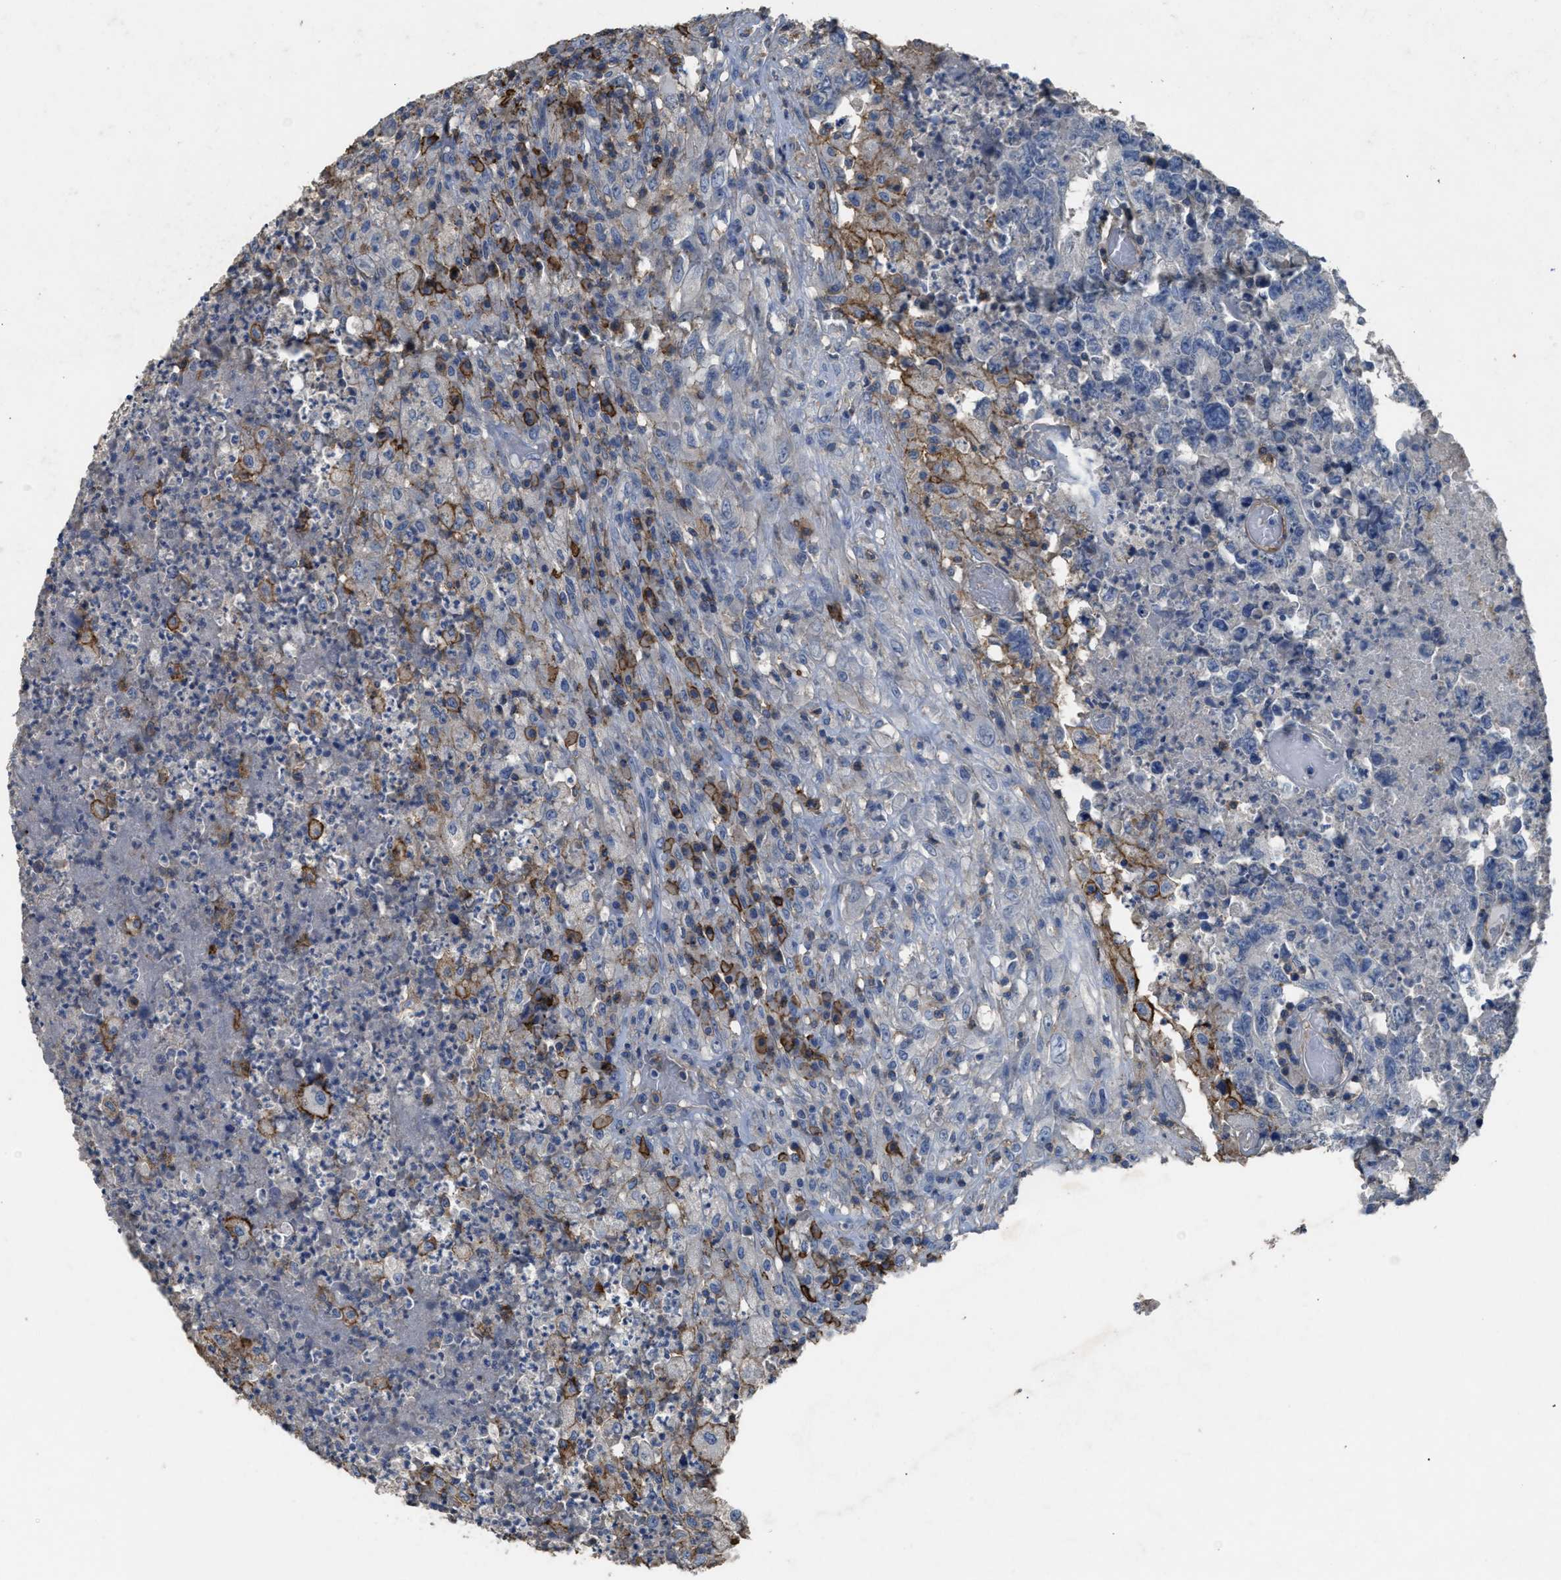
{"staining": {"intensity": "negative", "quantity": "none", "location": "none"}, "tissue": "testis cancer", "cell_type": "Tumor cells", "image_type": "cancer", "snomed": [{"axis": "morphology", "description": "Necrosis, NOS"}, {"axis": "morphology", "description": "Carcinoma, Embryonal, NOS"}, {"axis": "topography", "description": "Testis"}], "caption": "Histopathology image shows no protein positivity in tumor cells of embryonal carcinoma (testis) tissue. (DAB (3,3'-diaminobenzidine) IHC visualized using brightfield microscopy, high magnification).", "gene": "OR51E1", "patient": {"sex": "male", "age": 19}}